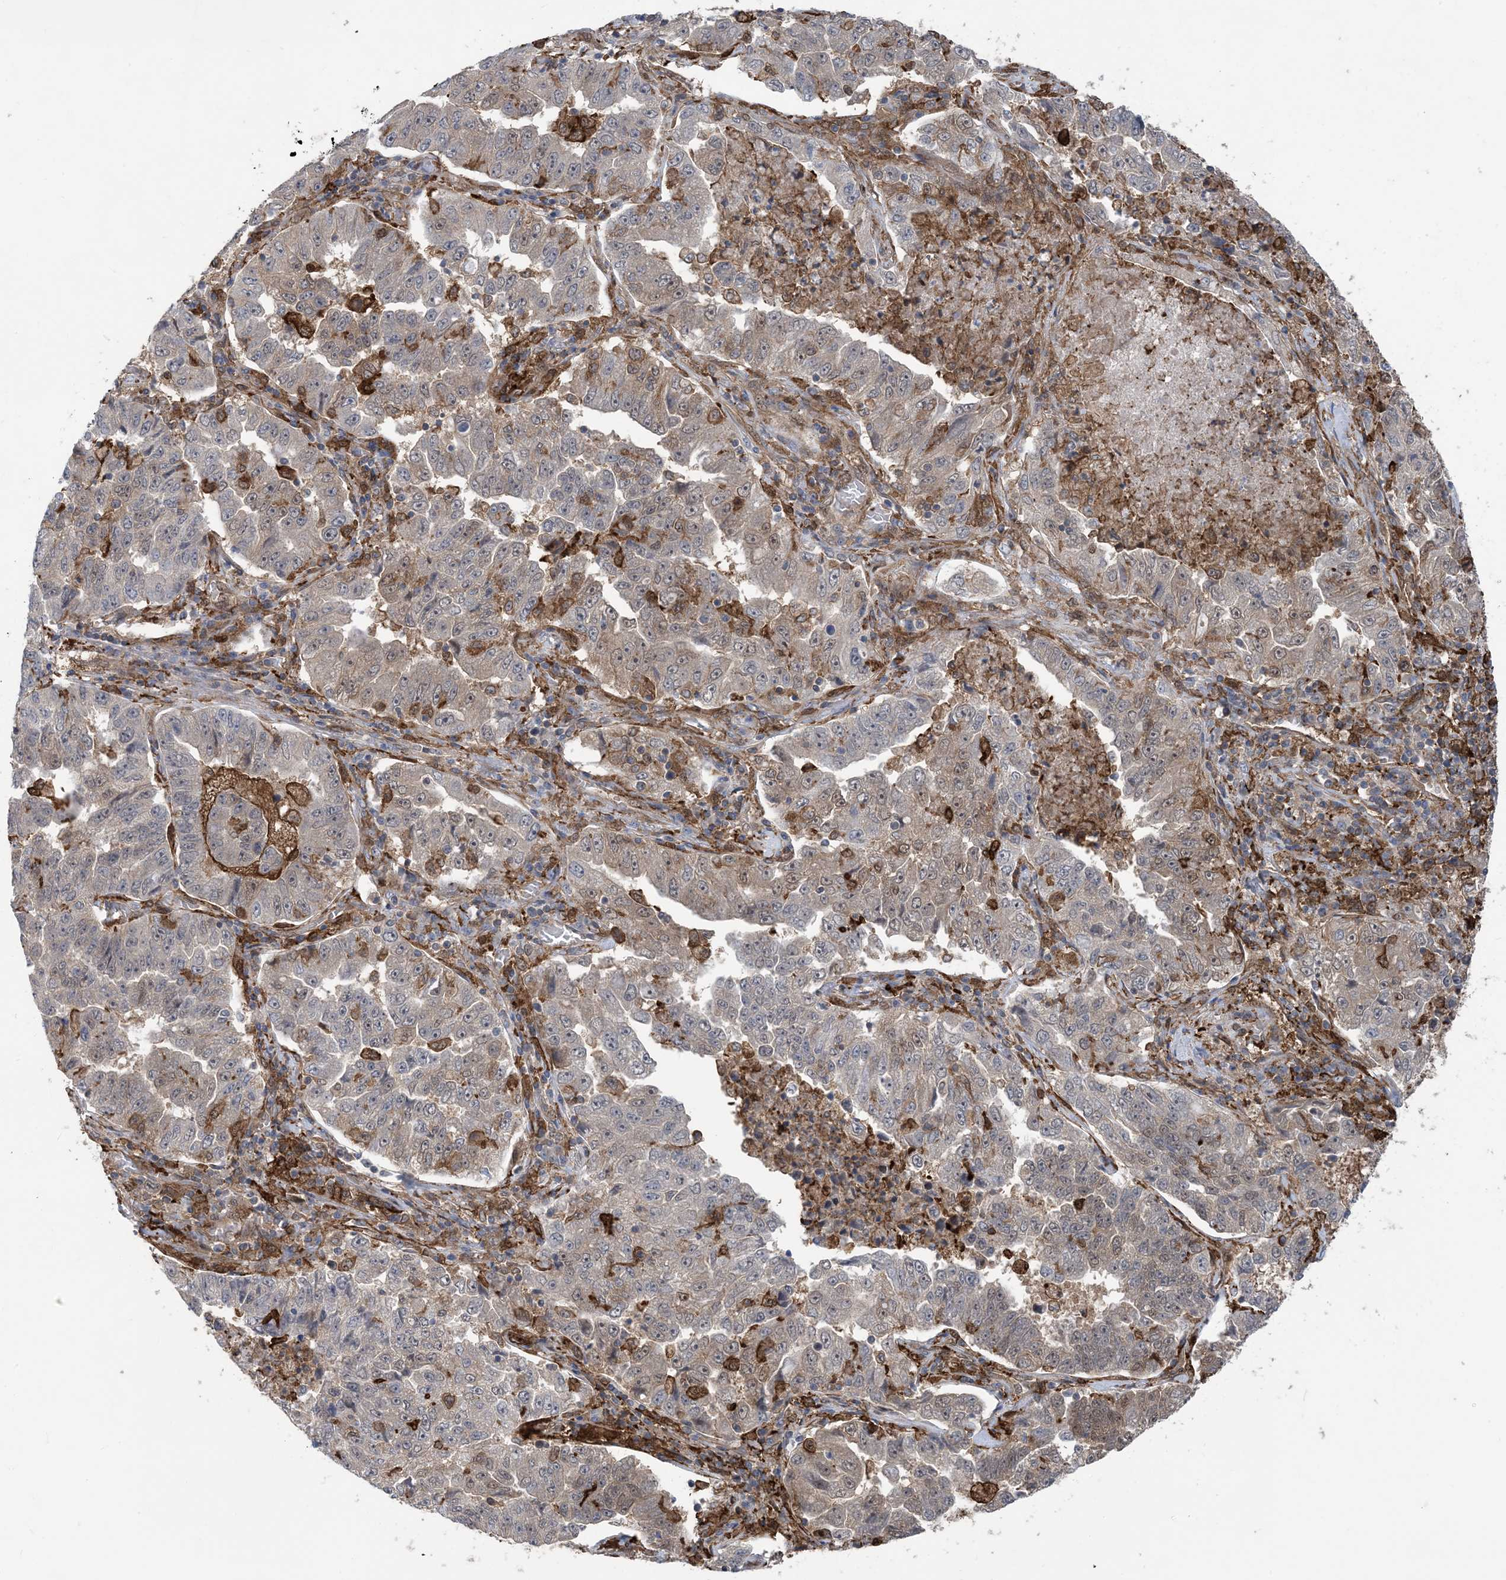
{"staining": {"intensity": "weak", "quantity": "25%-75%", "location": "cytoplasmic/membranous"}, "tissue": "lung cancer", "cell_type": "Tumor cells", "image_type": "cancer", "snomed": [{"axis": "morphology", "description": "Adenocarcinoma, NOS"}, {"axis": "topography", "description": "Lung"}], "caption": "IHC micrograph of neoplastic tissue: lung adenocarcinoma stained using IHC displays low levels of weak protein expression localized specifically in the cytoplasmic/membranous of tumor cells, appearing as a cytoplasmic/membranous brown color.", "gene": "HS1BP3", "patient": {"sex": "female", "age": 51}}